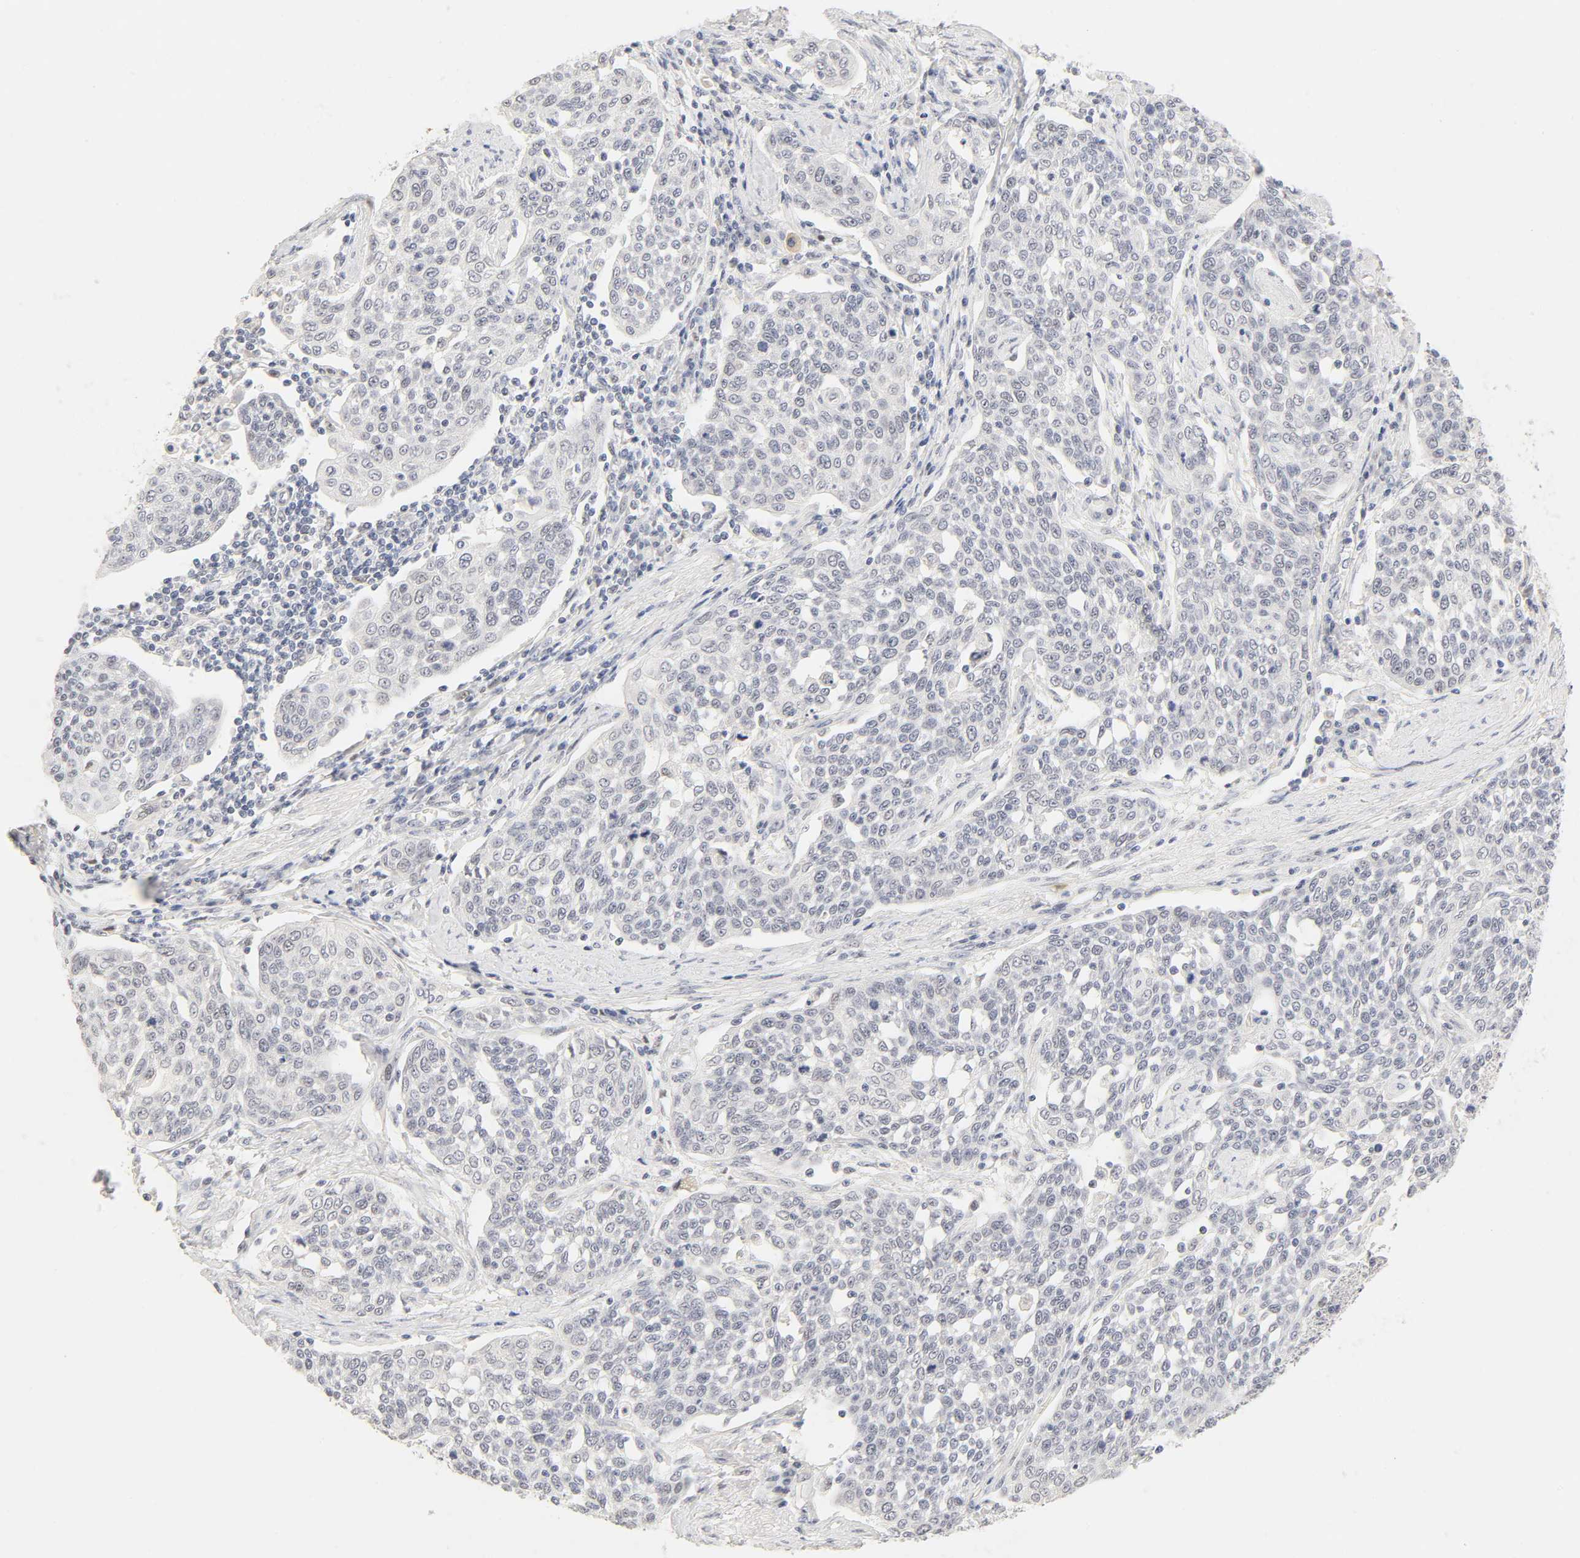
{"staining": {"intensity": "weak", "quantity": "<25%", "location": "nuclear"}, "tissue": "cervical cancer", "cell_type": "Tumor cells", "image_type": "cancer", "snomed": [{"axis": "morphology", "description": "Squamous cell carcinoma, NOS"}, {"axis": "topography", "description": "Cervix"}], "caption": "Immunohistochemical staining of human cervical squamous cell carcinoma demonstrates no significant expression in tumor cells.", "gene": "MNAT1", "patient": {"sex": "female", "age": 34}}